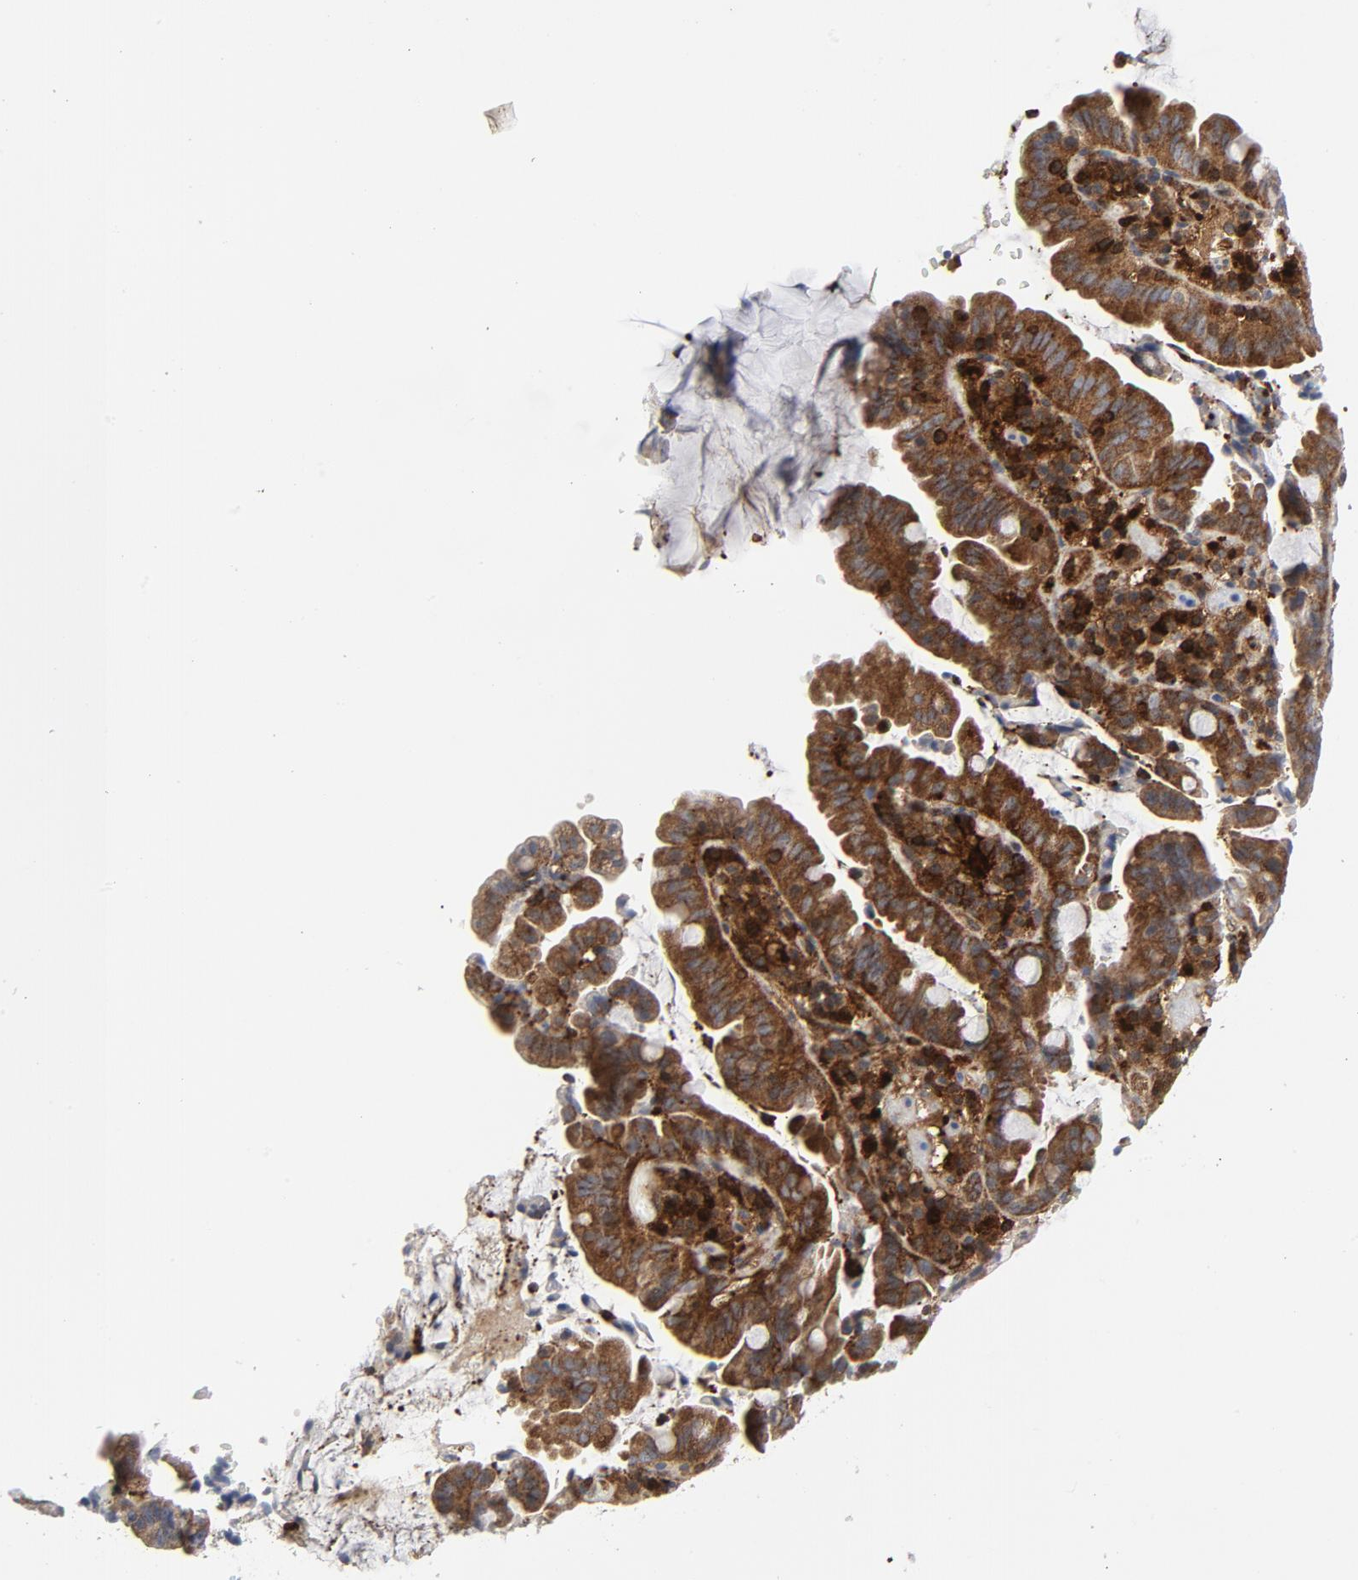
{"staining": {"intensity": "strong", "quantity": ">75%", "location": "cytoplasmic/membranous"}, "tissue": "pancreatic cancer", "cell_type": "Tumor cells", "image_type": "cancer", "snomed": [{"axis": "morphology", "description": "Adenocarcinoma, NOS"}, {"axis": "topography", "description": "Pancreas"}], "caption": "Immunohistochemical staining of adenocarcinoma (pancreatic) demonstrates strong cytoplasmic/membranous protein staining in about >75% of tumor cells.", "gene": "YES1", "patient": {"sex": "male", "age": 82}}